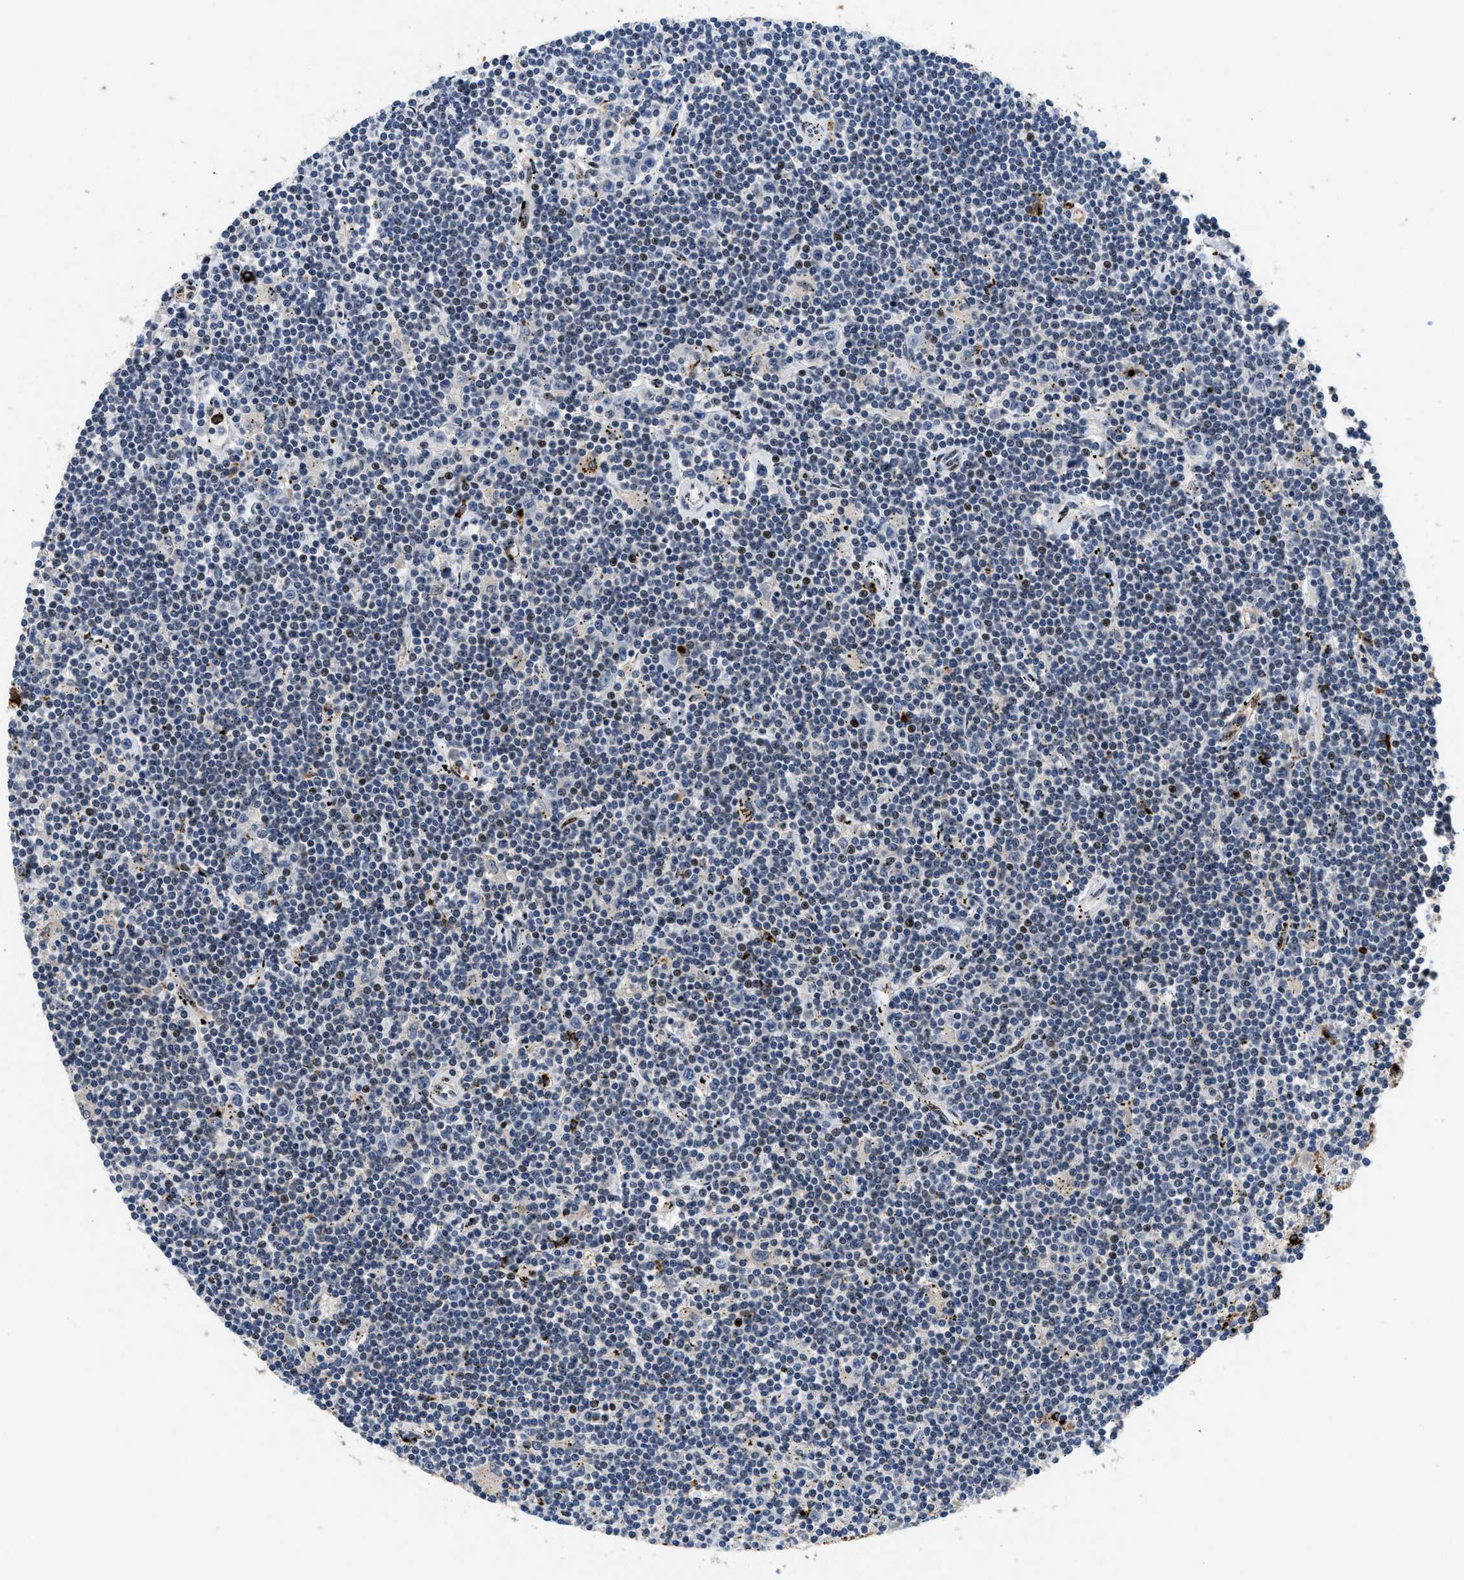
{"staining": {"intensity": "negative", "quantity": "none", "location": "none"}, "tissue": "lymphoma", "cell_type": "Tumor cells", "image_type": "cancer", "snomed": [{"axis": "morphology", "description": "Malignant lymphoma, non-Hodgkin's type, Low grade"}, {"axis": "topography", "description": "Spleen"}], "caption": "This is an immunohistochemistry photomicrograph of human low-grade malignant lymphoma, non-Hodgkin's type. There is no staining in tumor cells.", "gene": "BMPR2", "patient": {"sex": "male", "age": 76}}